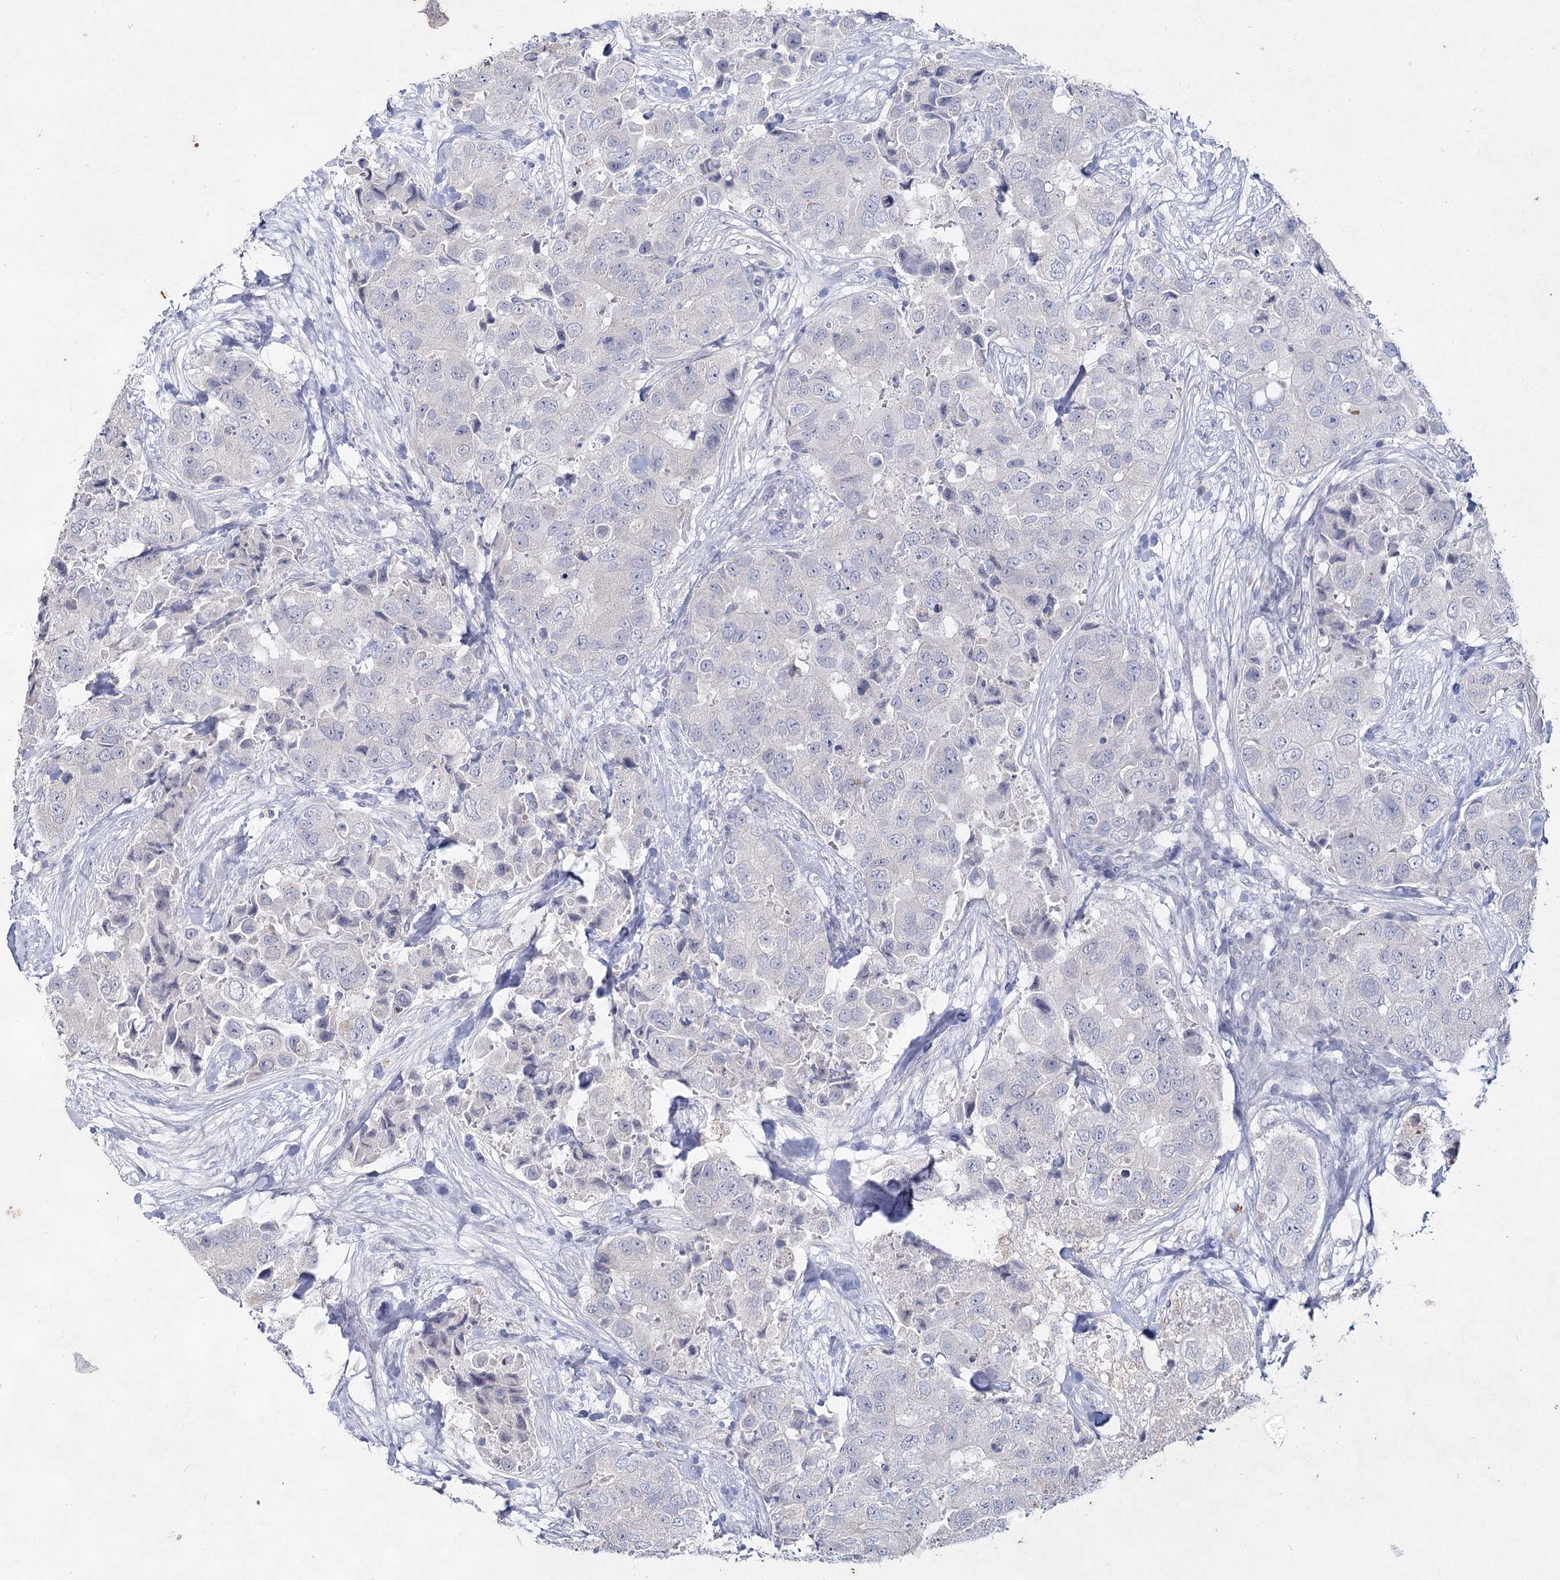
{"staining": {"intensity": "negative", "quantity": "none", "location": "none"}, "tissue": "breast cancer", "cell_type": "Tumor cells", "image_type": "cancer", "snomed": [{"axis": "morphology", "description": "Duct carcinoma"}, {"axis": "topography", "description": "Breast"}], "caption": "Tumor cells show no significant staining in breast invasive ductal carcinoma. (Brightfield microscopy of DAB immunohistochemistry at high magnification).", "gene": "CCDC73", "patient": {"sex": "female", "age": 62}}